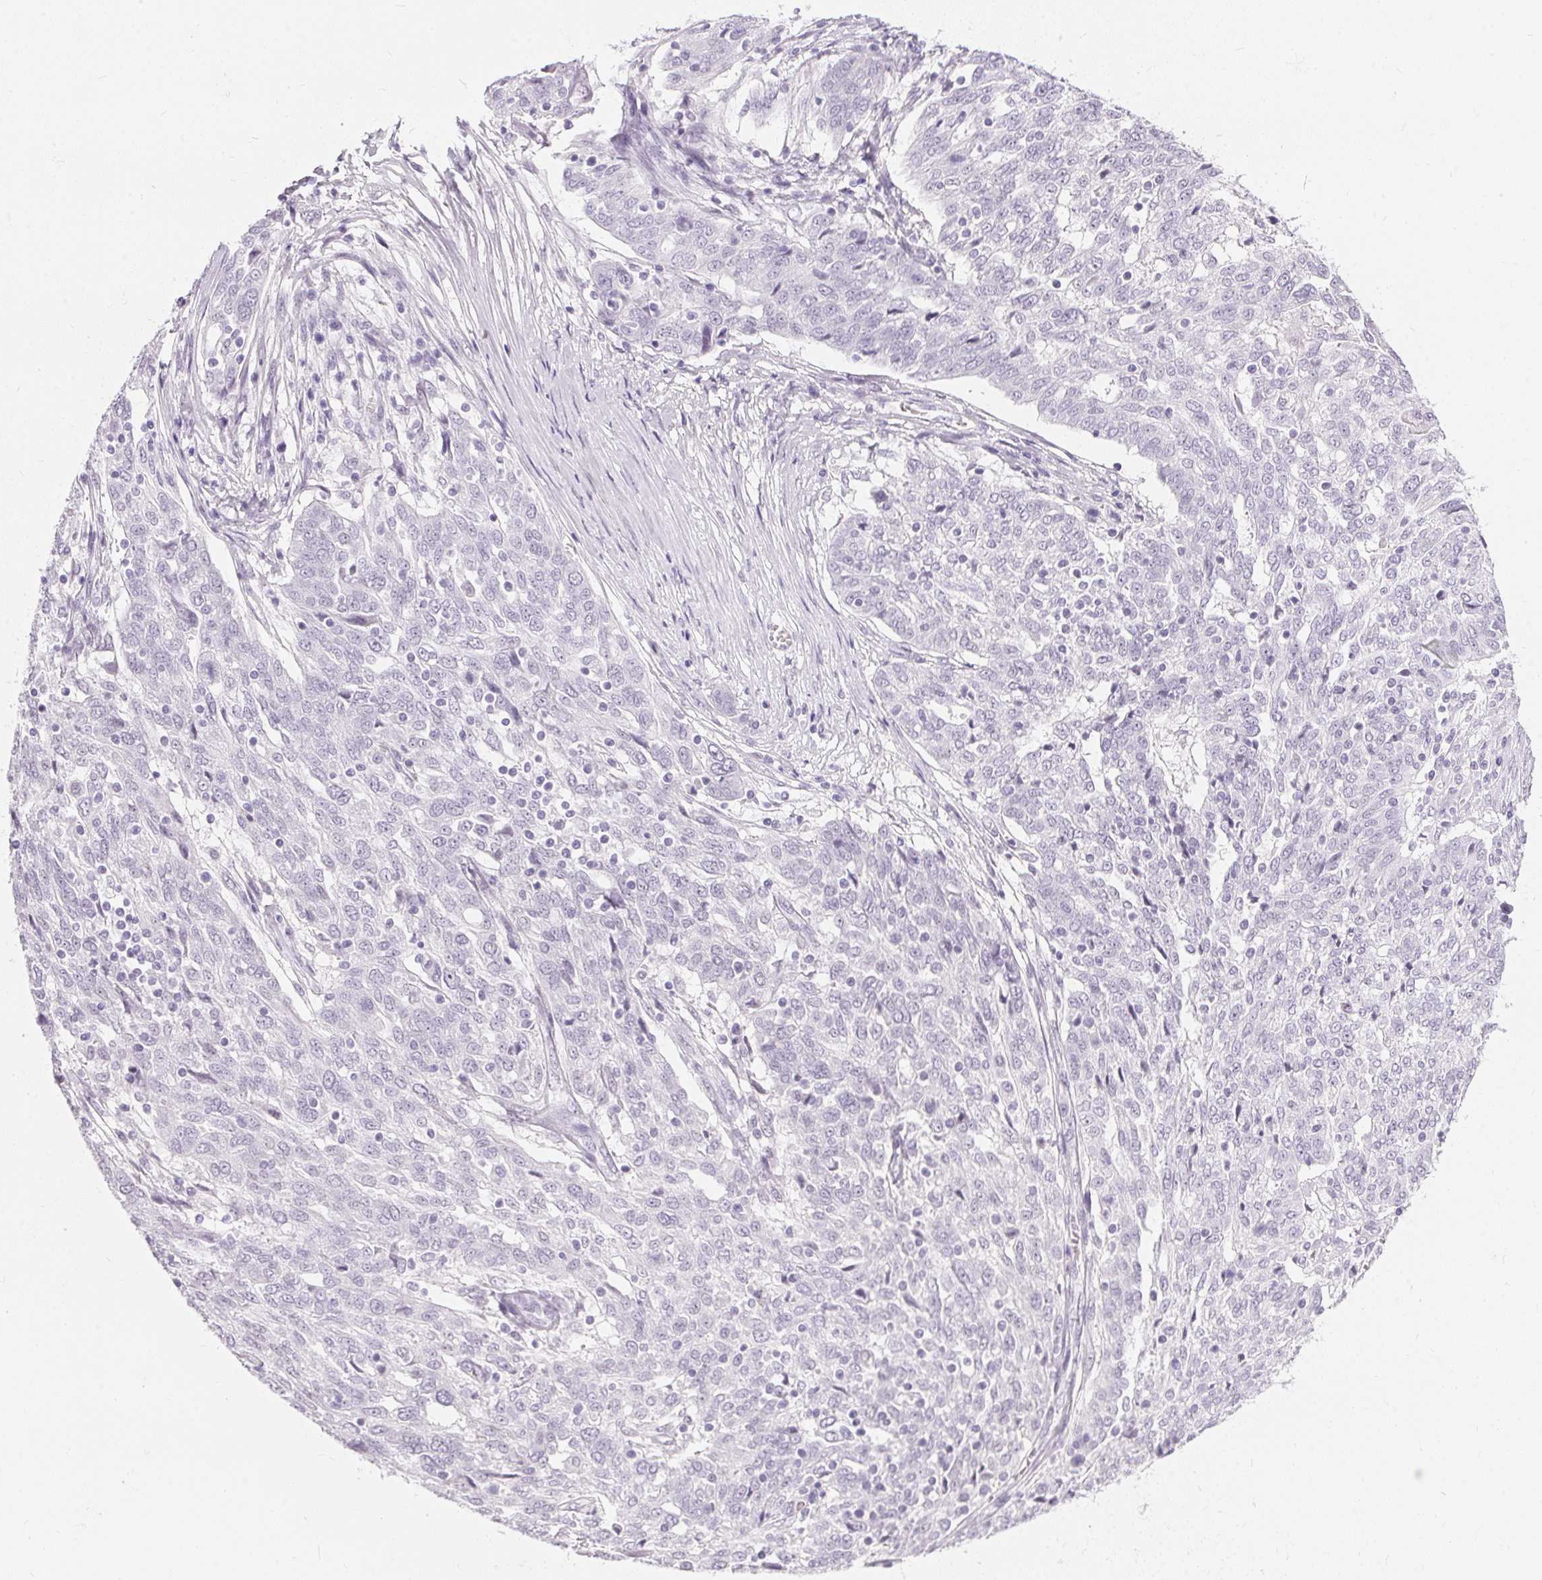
{"staining": {"intensity": "negative", "quantity": "none", "location": "none"}, "tissue": "ovarian cancer", "cell_type": "Tumor cells", "image_type": "cancer", "snomed": [{"axis": "morphology", "description": "Cystadenocarcinoma, serous, NOS"}, {"axis": "topography", "description": "Ovary"}], "caption": "This histopathology image is of ovarian serous cystadenocarcinoma stained with immunohistochemistry to label a protein in brown with the nuclei are counter-stained blue. There is no positivity in tumor cells.", "gene": "GBP6", "patient": {"sex": "female", "age": 67}}